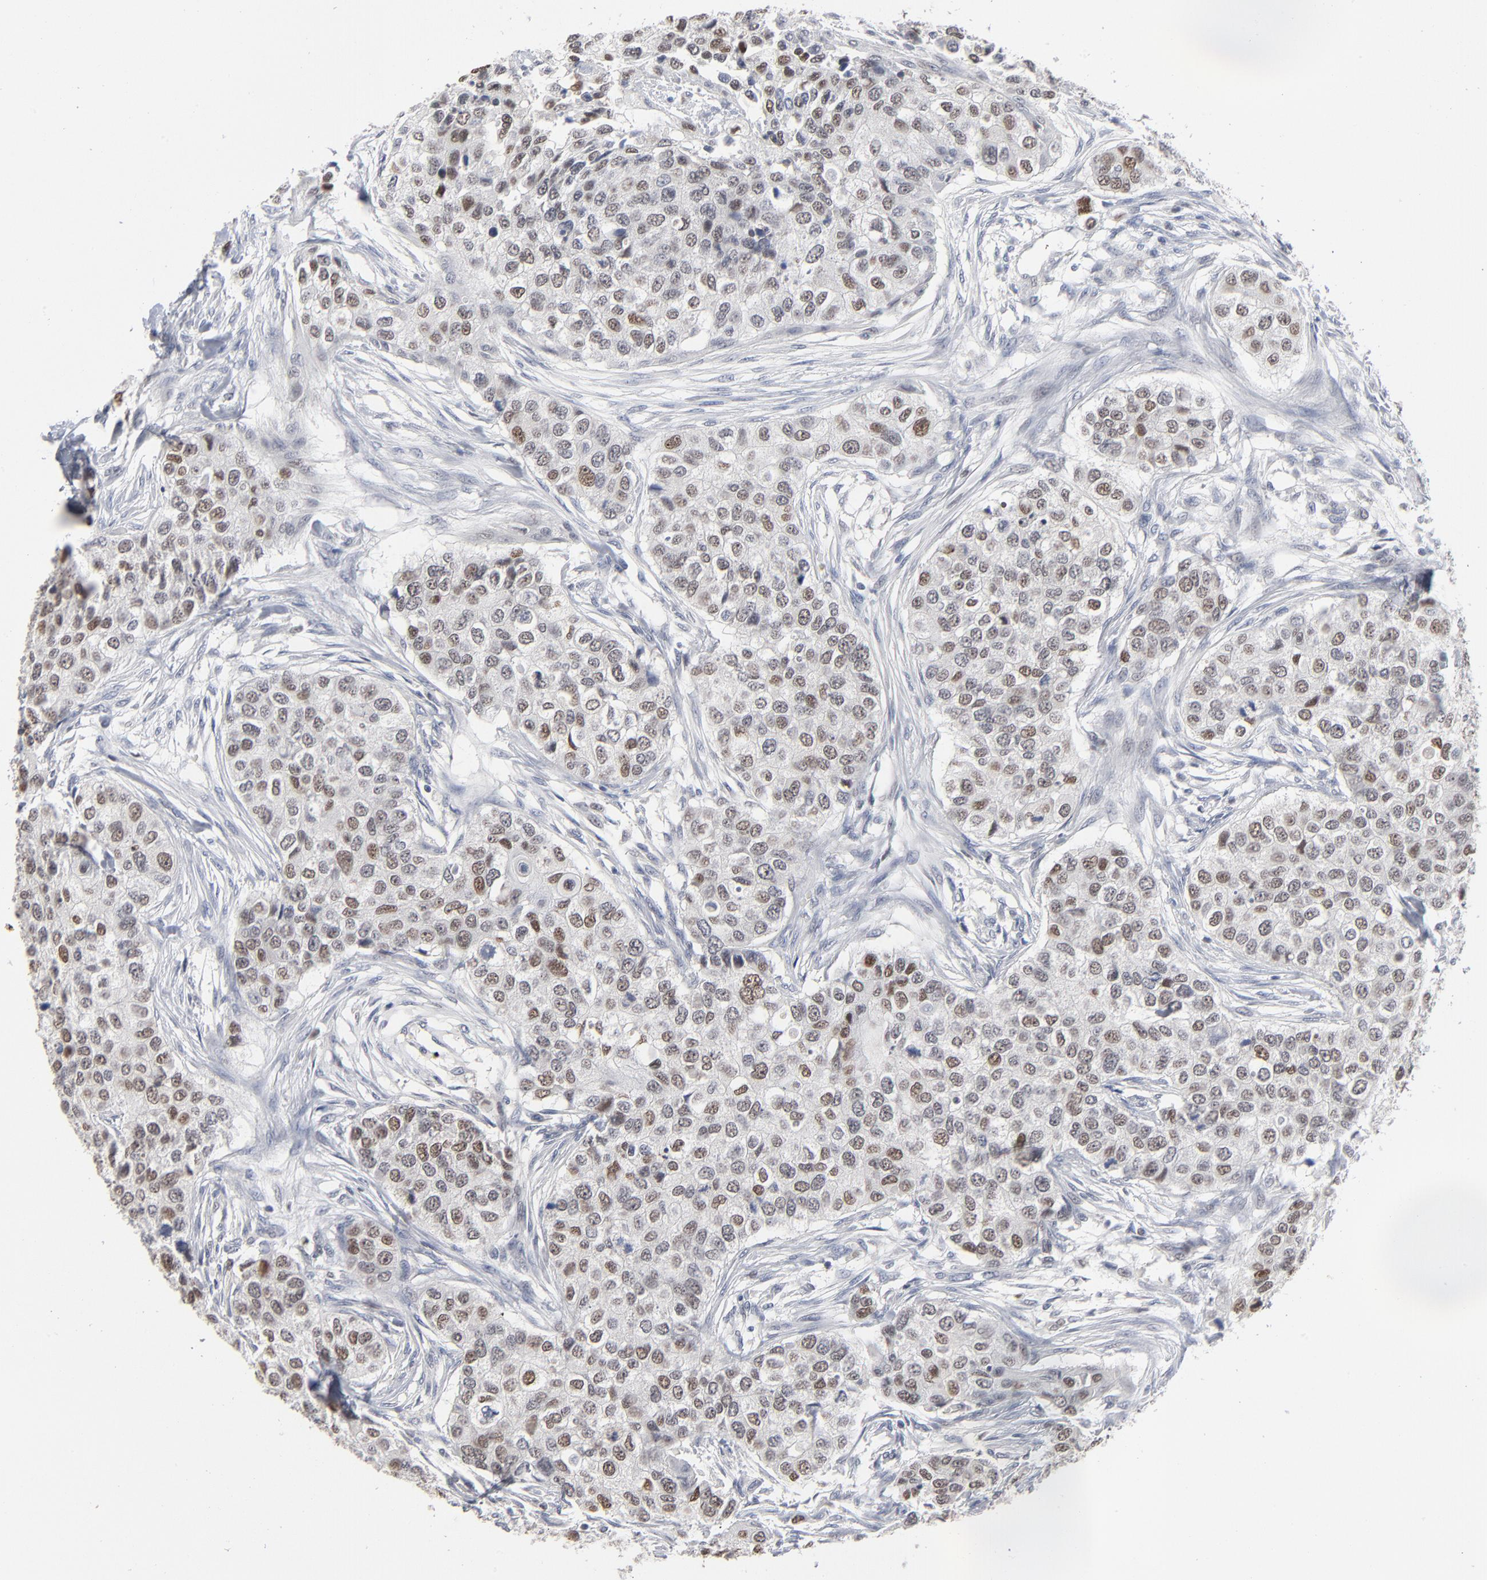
{"staining": {"intensity": "moderate", "quantity": "25%-75%", "location": "nuclear"}, "tissue": "breast cancer", "cell_type": "Tumor cells", "image_type": "cancer", "snomed": [{"axis": "morphology", "description": "Normal tissue, NOS"}, {"axis": "morphology", "description": "Duct carcinoma"}, {"axis": "topography", "description": "Breast"}], "caption": "This image demonstrates breast cancer stained with IHC to label a protein in brown. The nuclear of tumor cells show moderate positivity for the protein. Nuclei are counter-stained blue.", "gene": "FOXN2", "patient": {"sex": "female", "age": 49}}